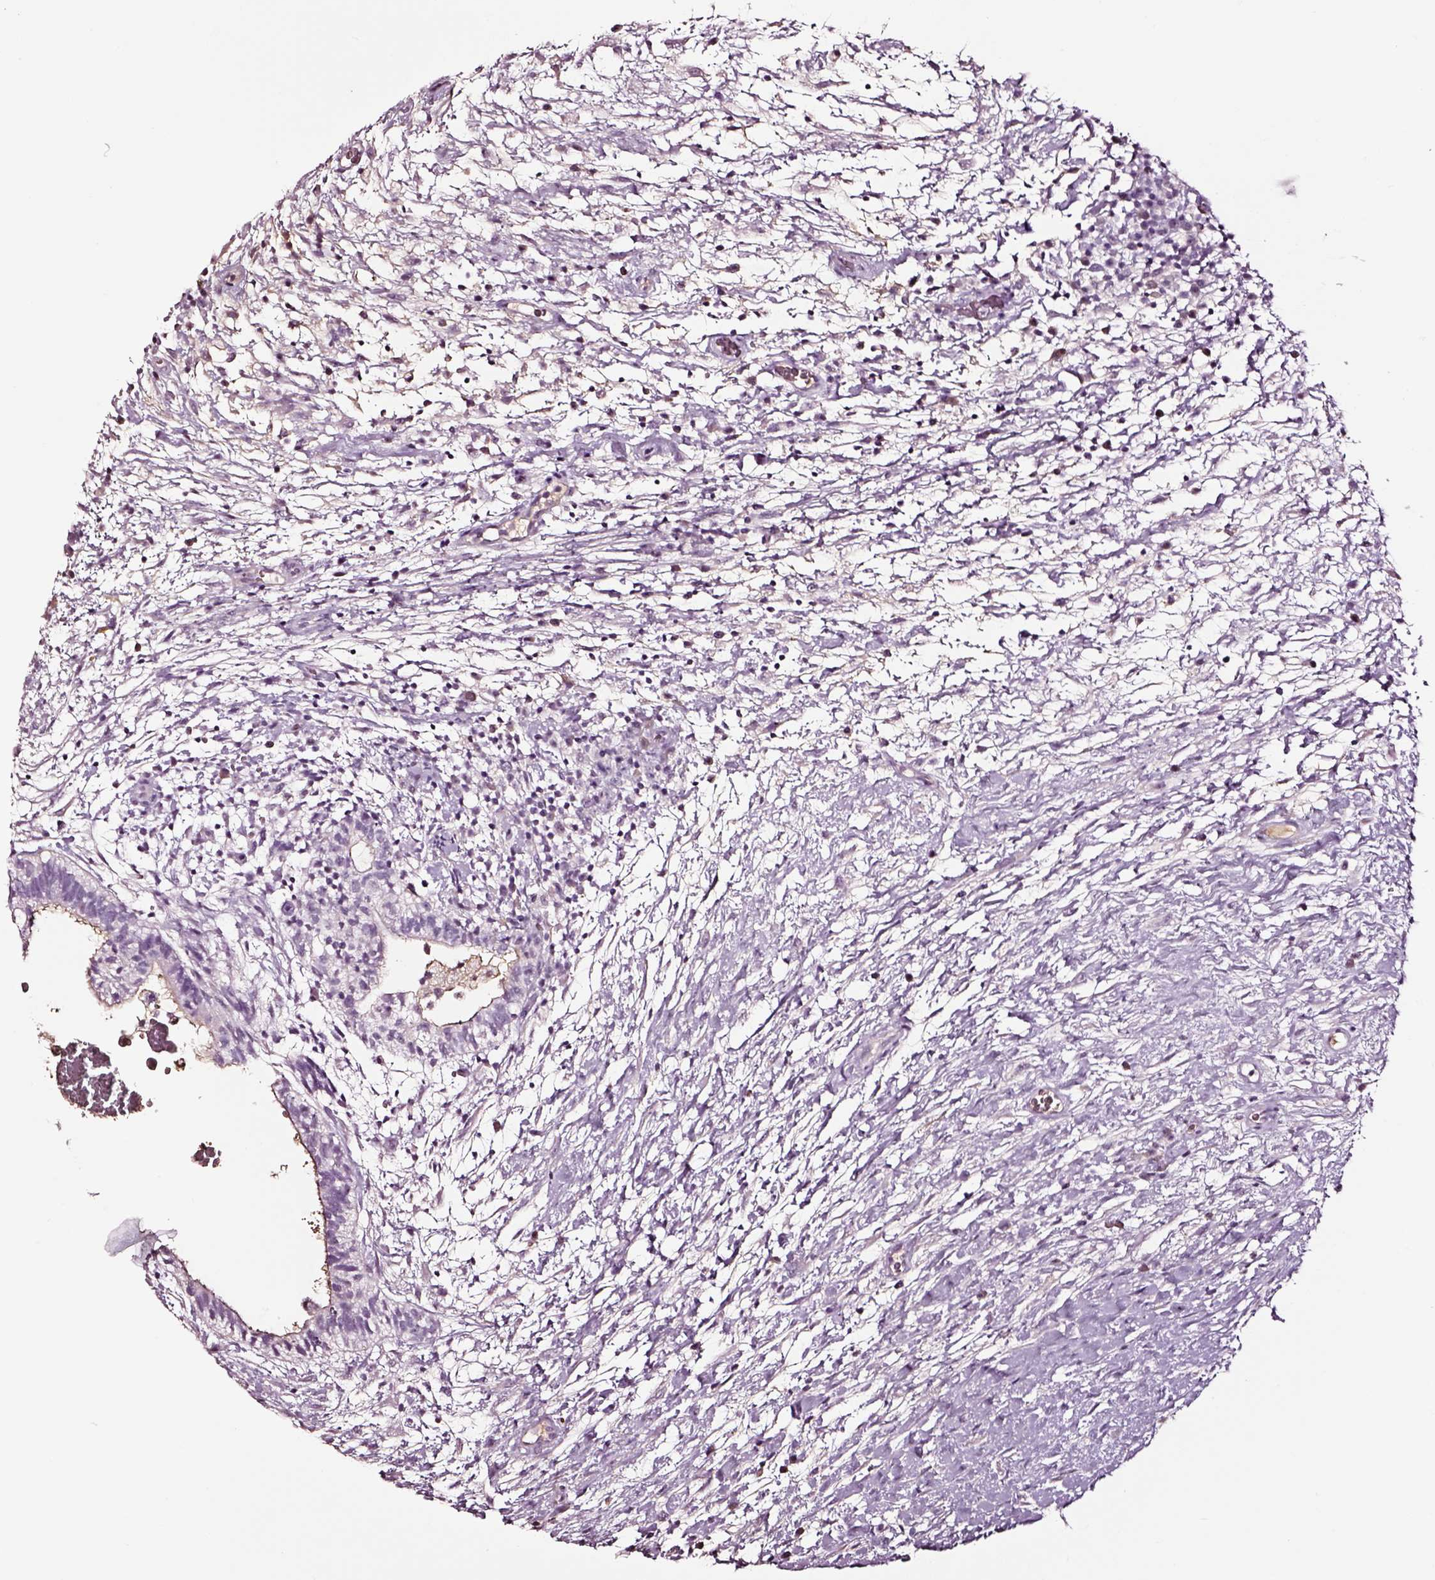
{"staining": {"intensity": "negative", "quantity": "none", "location": "none"}, "tissue": "testis cancer", "cell_type": "Tumor cells", "image_type": "cancer", "snomed": [{"axis": "morphology", "description": "Normal tissue, NOS"}, {"axis": "morphology", "description": "Carcinoma, Embryonal, NOS"}, {"axis": "topography", "description": "Testis"}], "caption": "High magnification brightfield microscopy of embryonal carcinoma (testis) stained with DAB (3,3'-diaminobenzidine) (brown) and counterstained with hematoxylin (blue): tumor cells show no significant staining.", "gene": "SMIM17", "patient": {"sex": "male", "age": 32}}